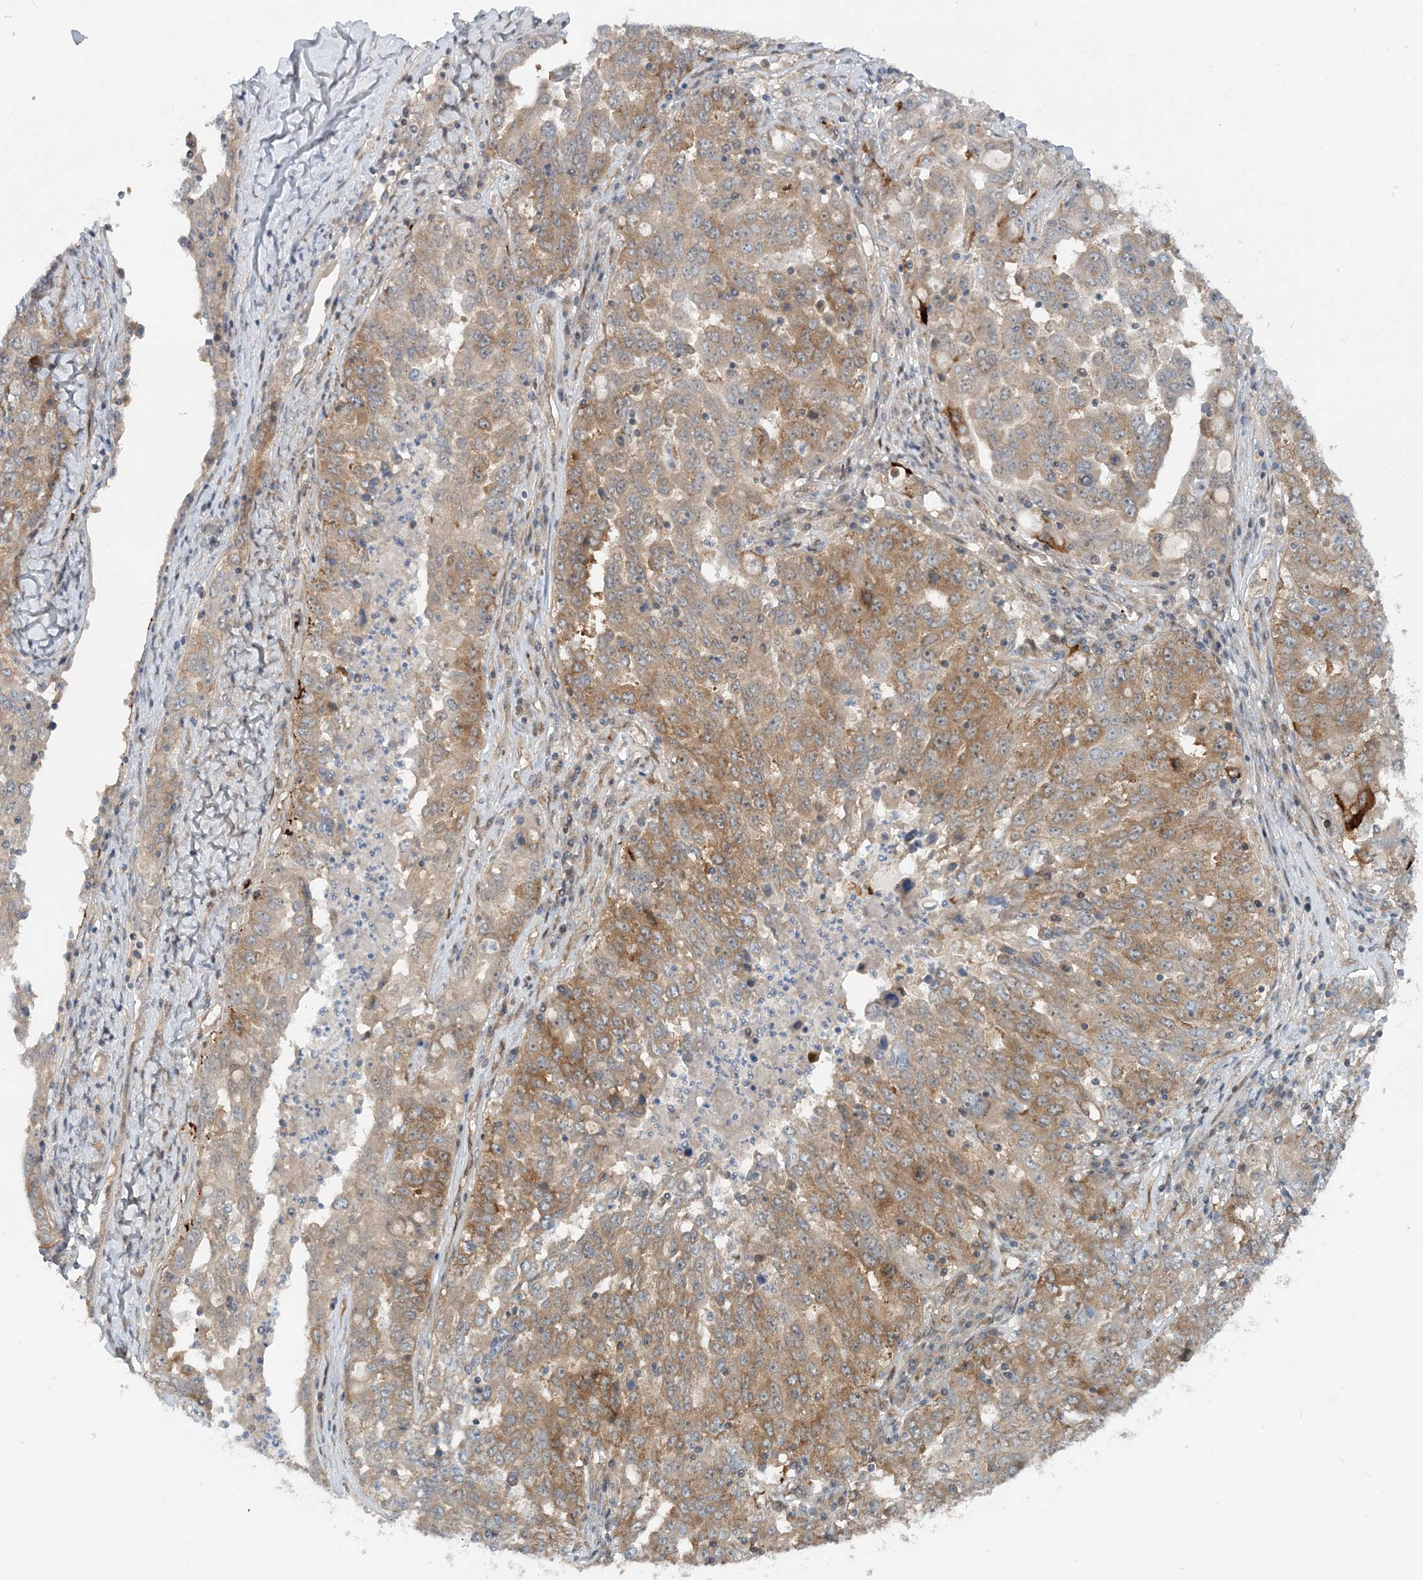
{"staining": {"intensity": "moderate", "quantity": ">75%", "location": "cytoplasmic/membranous"}, "tissue": "ovarian cancer", "cell_type": "Tumor cells", "image_type": "cancer", "snomed": [{"axis": "morphology", "description": "Carcinoma, endometroid"}, {"axis": "topography", "description": "Ovary"}], "caption": "A high-resolution micrograph shows immunohistochemistry staining of ovarian cancer (endometroid carcinoma), which shows moderate cytoplasmic/membranous positivity in about >75% of tumor cells.", "gene": "GEMIN5", "patient": {"sex": "female", "age": 62}}